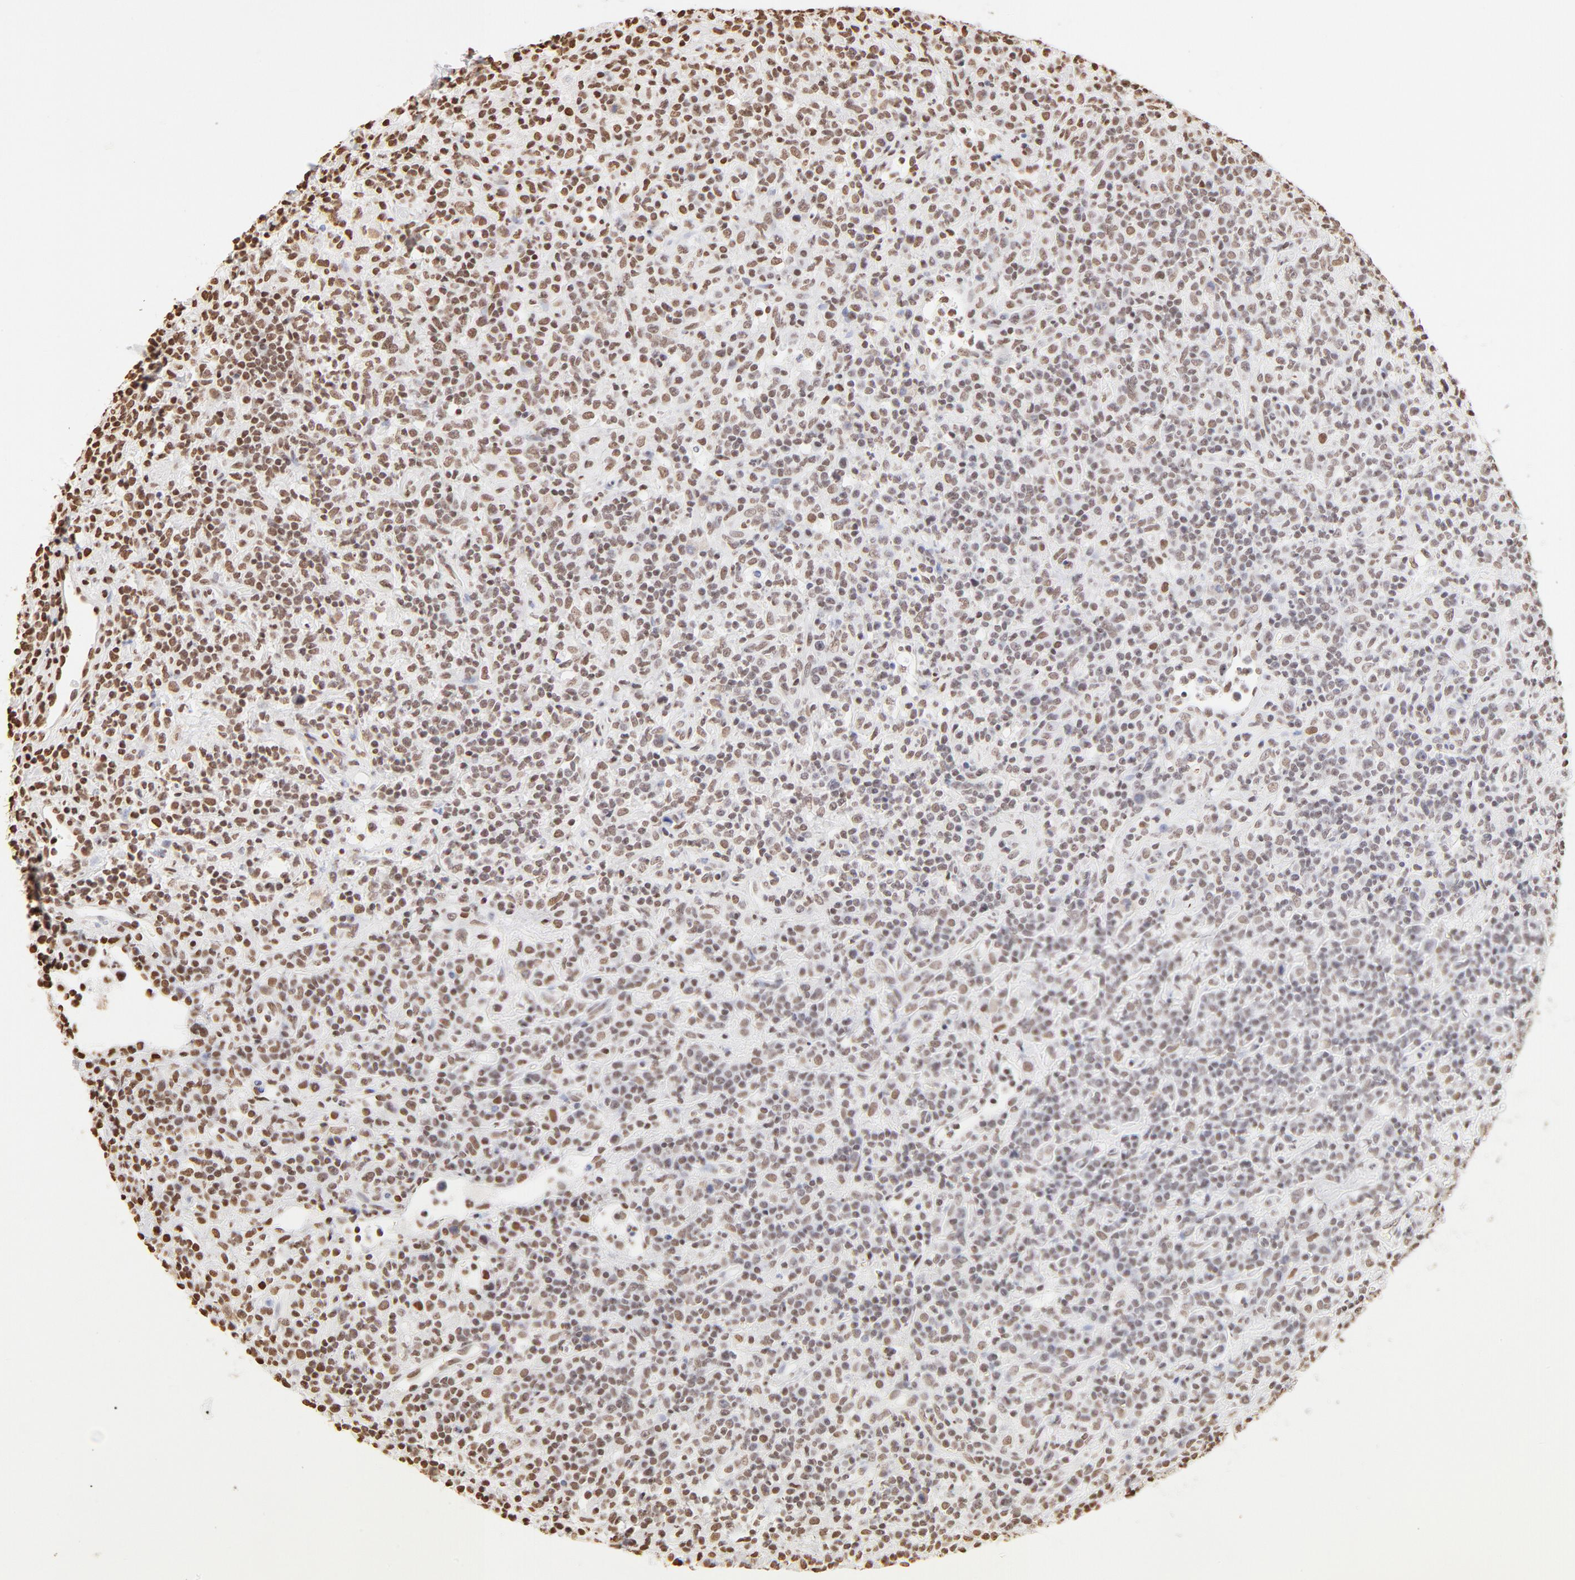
{"staining": {"intensity": "moderate", "quantity": "25%-75%", "location": "nuclear"}, "tissue": "lymphoma", "cell_type": "Tumor cells", "image_type": "cancer", "snomed": [{"axis": "morphology", "description": "Hodgkin's disease, NOS"}, {"axis": "topography", "description": "Lymph node"}], "caption": "Immunohistochemistry (DAB (3,3'-diaminobenzidine)) staining of human Hodgkin's disease reveals moderate nuclear protein positivity in about 25%-75% of tumor cells. Nuclei are stained in blue.", "gene": "ZNF540", "patient": {"sex": "male", "age": 65}}